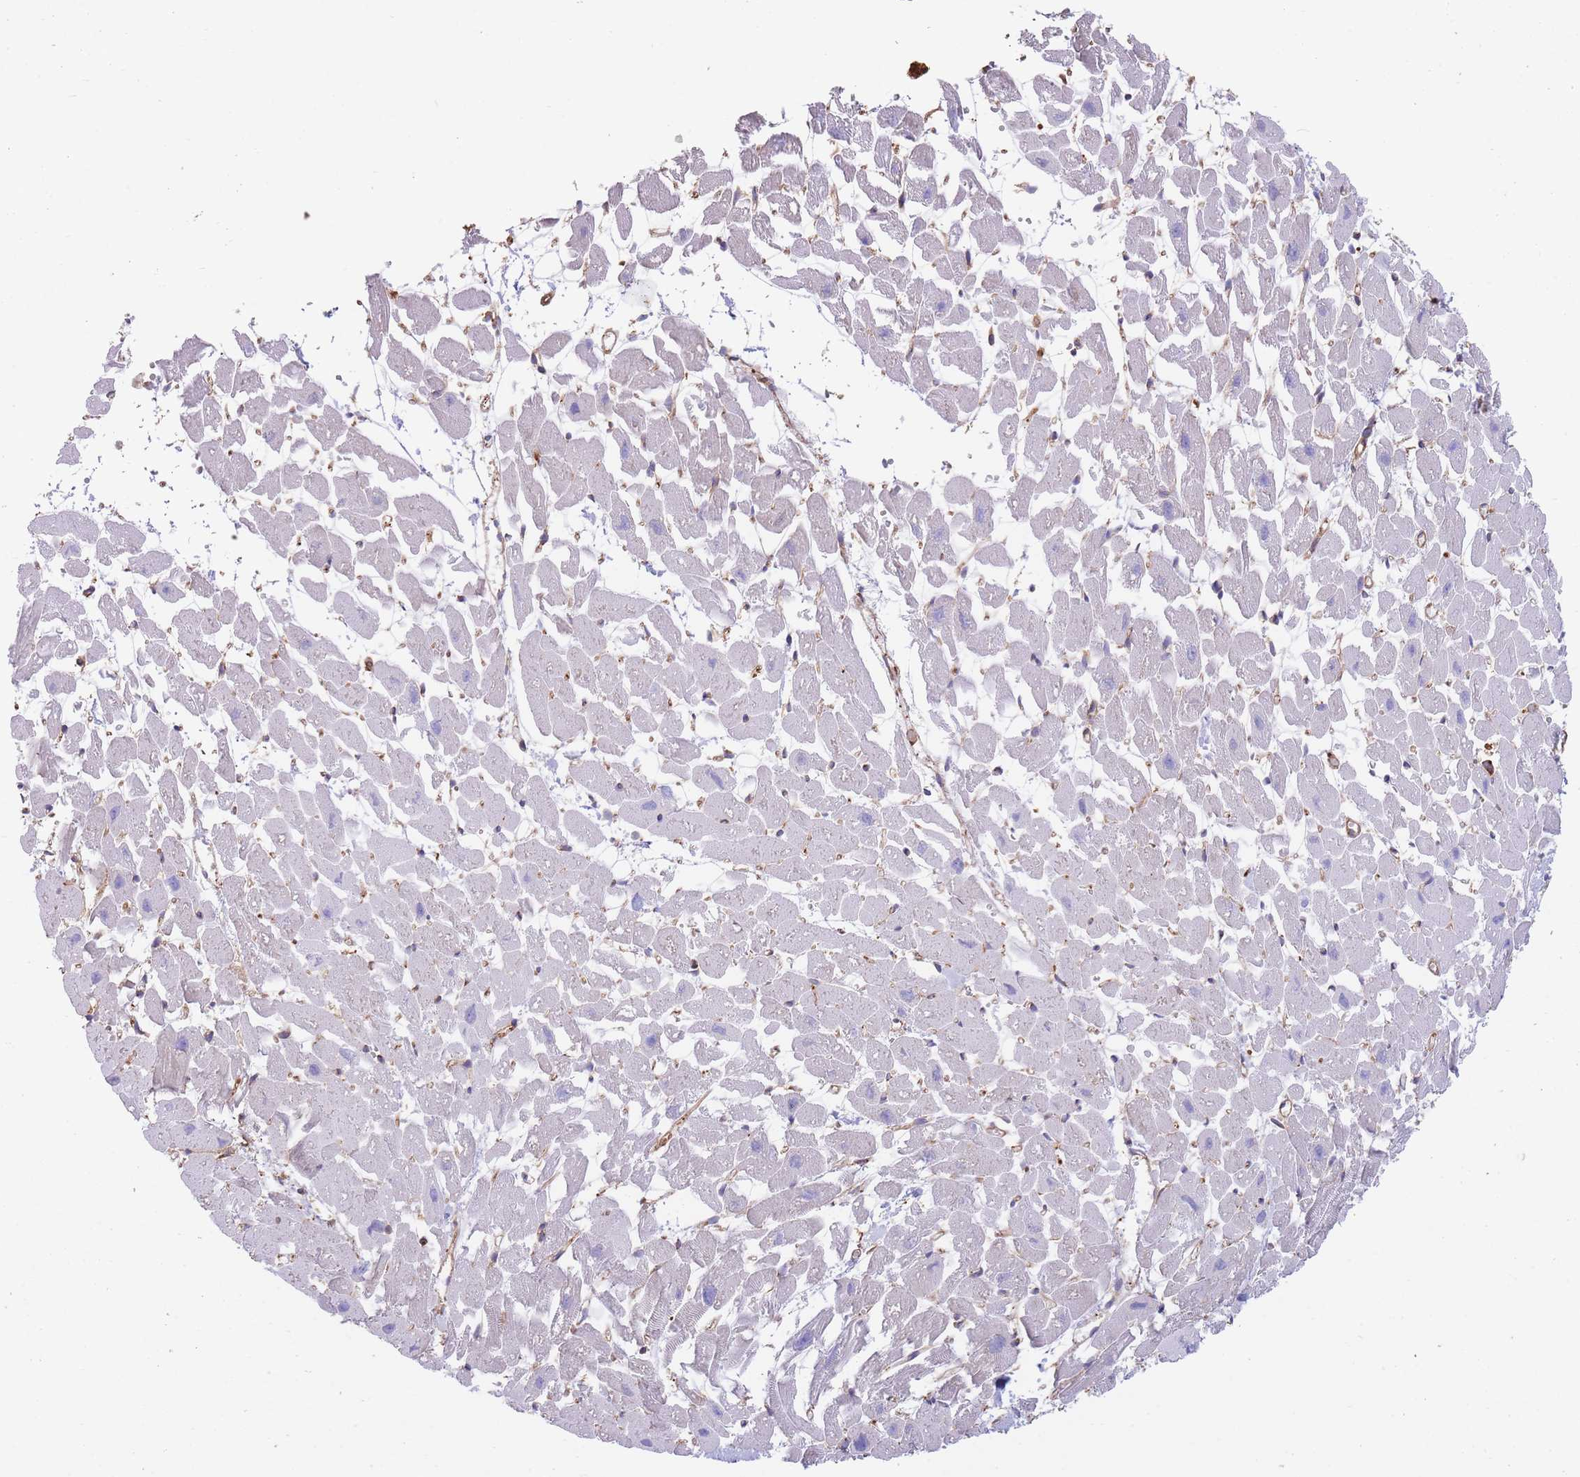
{"staining": {"intensity": "negative", "quantity": "none", "location": "none"}, "tissue": "heart muscle", "cell_type": "Cardiomyocytes", "image_type": "normal", "snomed": [{"axis": "morphology", "description": "Normal tissue, NOS"}, {"axis": "topography", "description": "Heart"}], "caption": "A micrograph of human heart muscle is negative for staining in cardiomyocytes.", "gene": "LRRN4CL", "patient": {"sex": "female", "age": 64}}